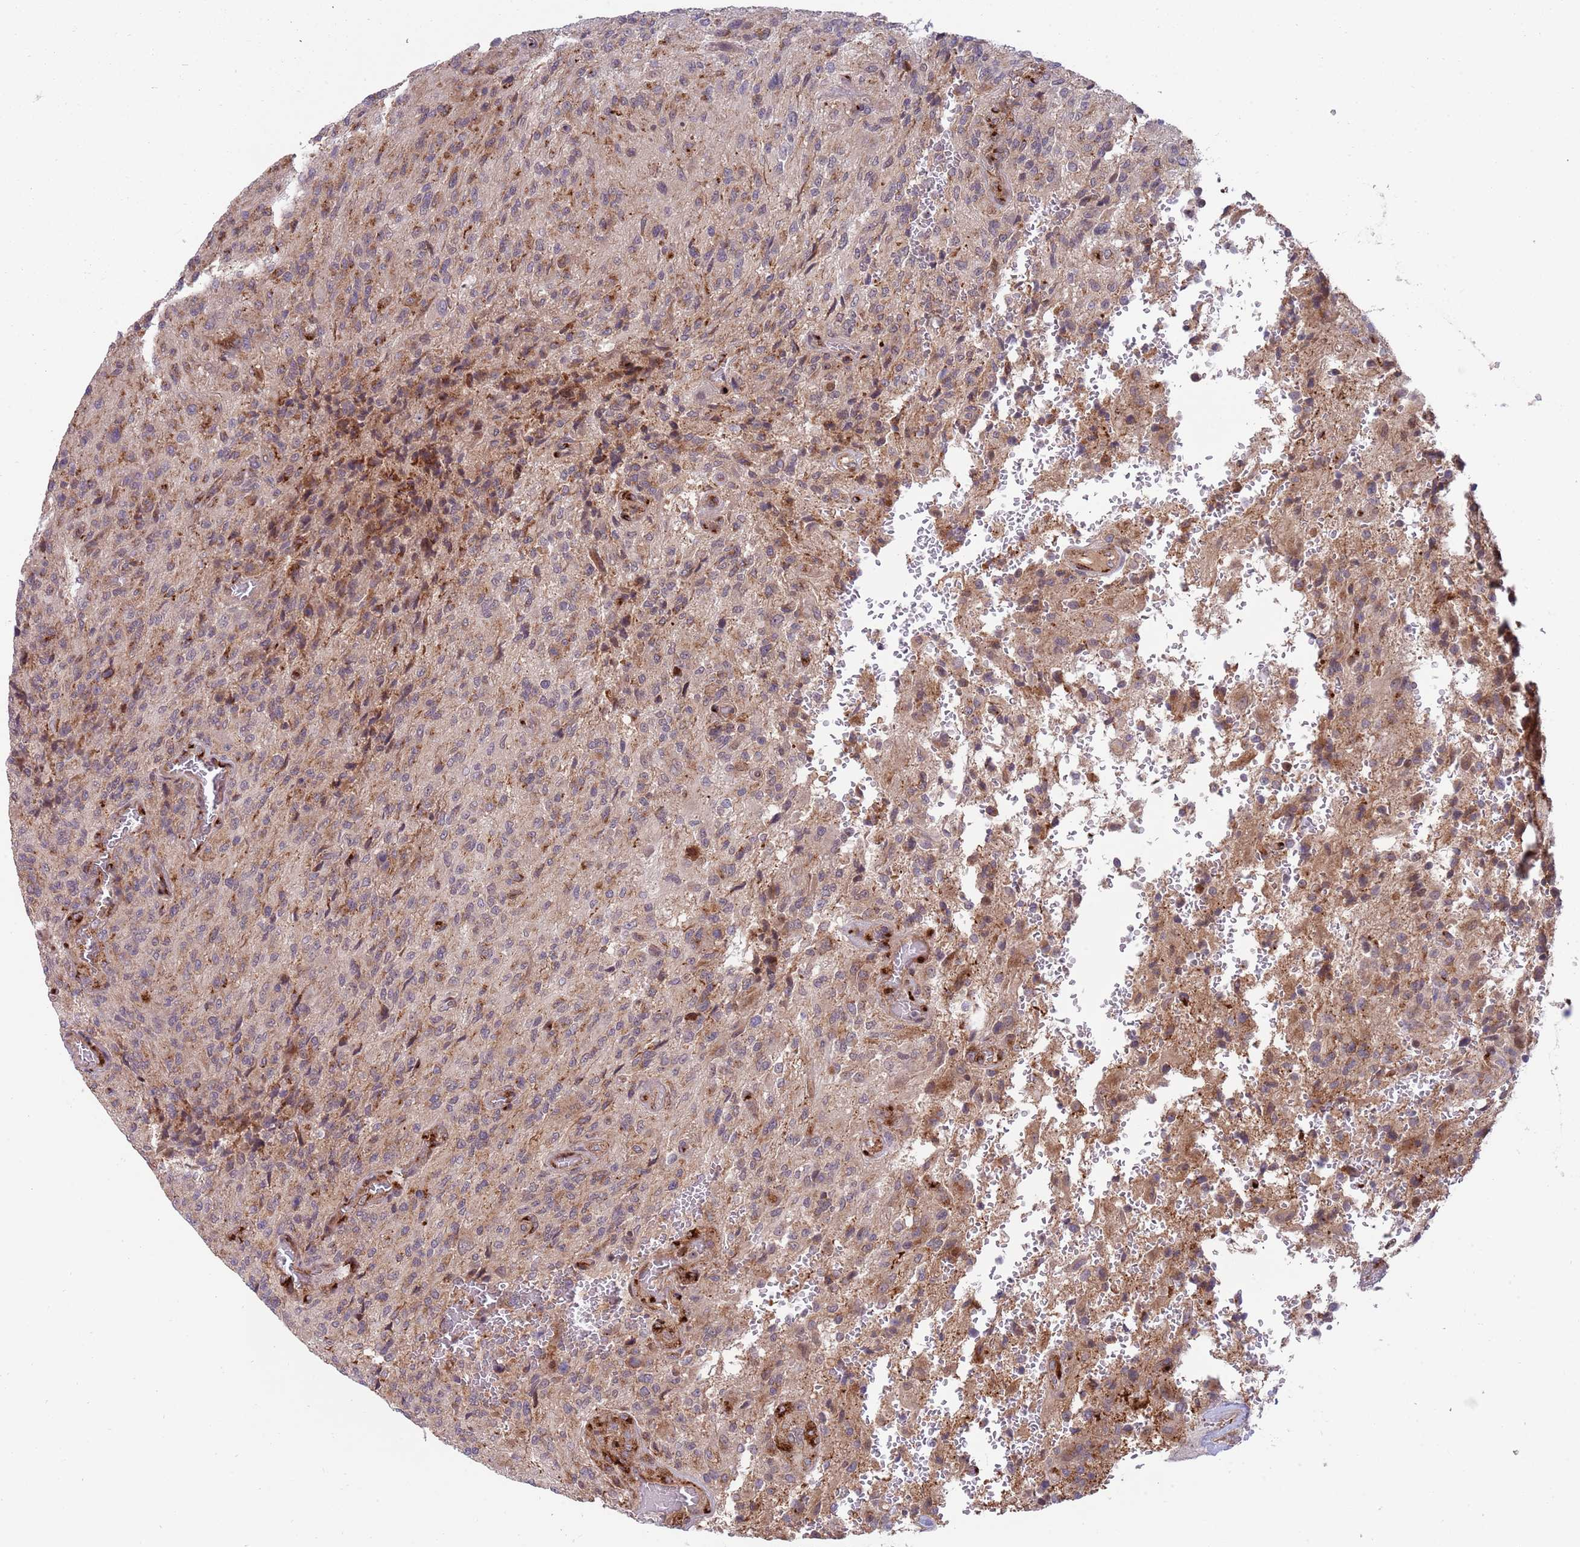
{"staining": {"intensity": "moderate", "quantity": "25%-75%", "location": "cytoplasmic/membranous"}, "tissue": "glioma", "cell_type": "Tumor cells", "image_type": "cancer", "snomed": [{"axis": "morphology", "description": "Normal tissue, NOS"}, {"axis": "morphology", "description": "Glioma, malignant, High grade"}, {"axis": "topography", "description": "Cerebral cortex"}], "caption": "This photomicrograph exhibits IHC staining of glioma, with medium moderate cytoplasmic/membranous positivity in approximately 25%-75% of tumor cells.", "gene": "BTBD7", "patient": {"sex": "male", "age": 56}}